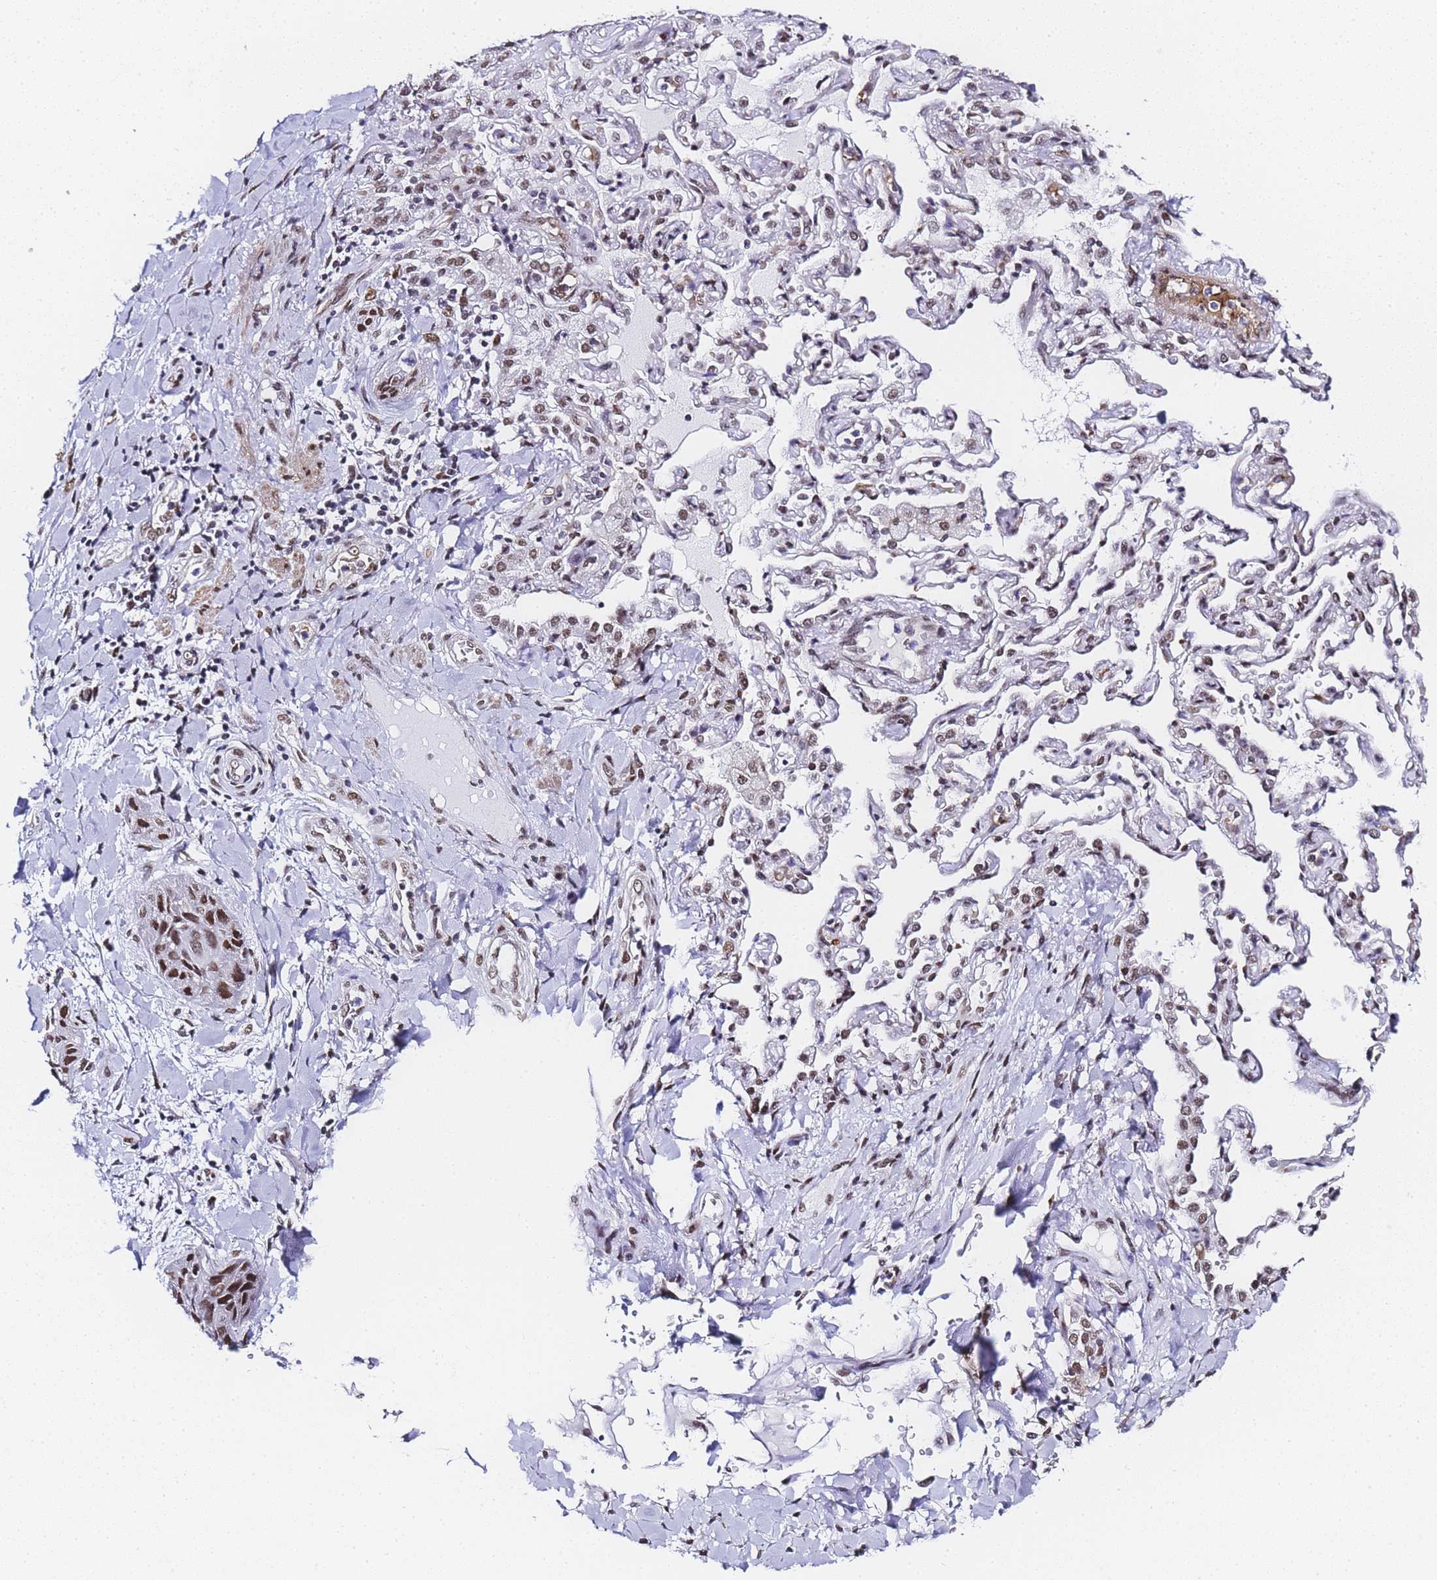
{"staining": {"intensity": "moderate", "quantity": ">75%", "location": "nuclear"}, "tissue": "lung cancer", "cell_type": "Tumor cells", "image_type": "cancer", "snomed": [{"axis": "morphology", "description": "Squamous cell carcinoma, NOS"}, {"axis": "topography", "description": "Lung"}], "caption": "A high-resolution photomicrograph shows immunohistochemistry staining of squamous cell carcinoma (lung), which reveals moderate nuclear staining in approximately >75% of tumor cells.", "gene": "POLR1A", "patient": {"sex": "female", "age": 70}}